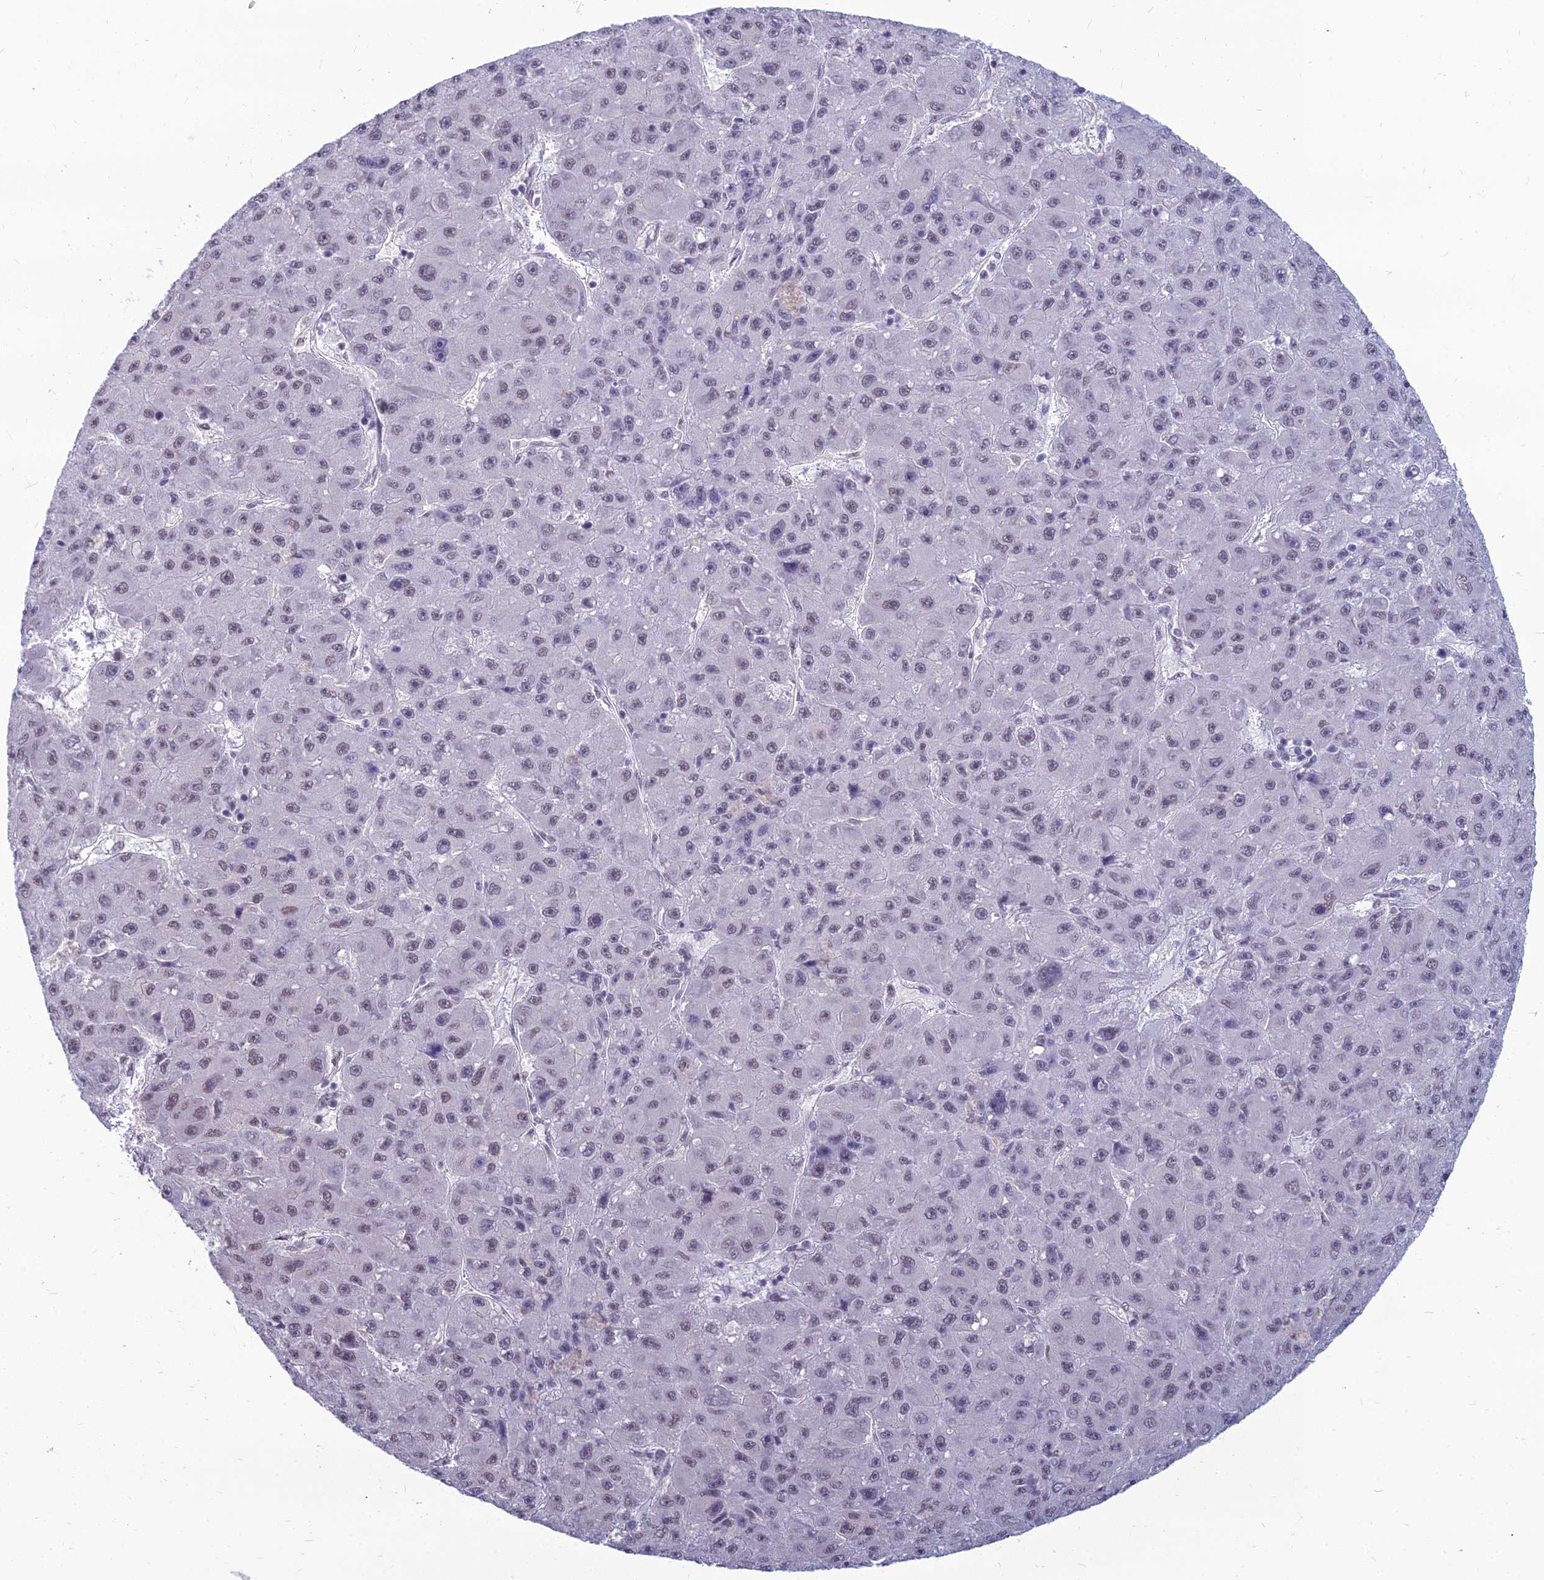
{"staining": {"intensity": "weak", "quantity": "<25%", "location": "nuclear"}, "tissue": "liver cancer", "cell_type": "Tumor cells", "image_type": "cancer", "snomed": [{"axis": "morphology", "description": "Carcinoma, Hepatocellular, NOS"}, {"axis": "topography", "description": "Liver"}], "caption": "Liver cancer (hepatocellular carcinoma) stained for a protein using immunohistochemistry demonstrates no staining tumor cells.", "gene": "SRSF7", "patient": {"sex": "male", "age": 67}}